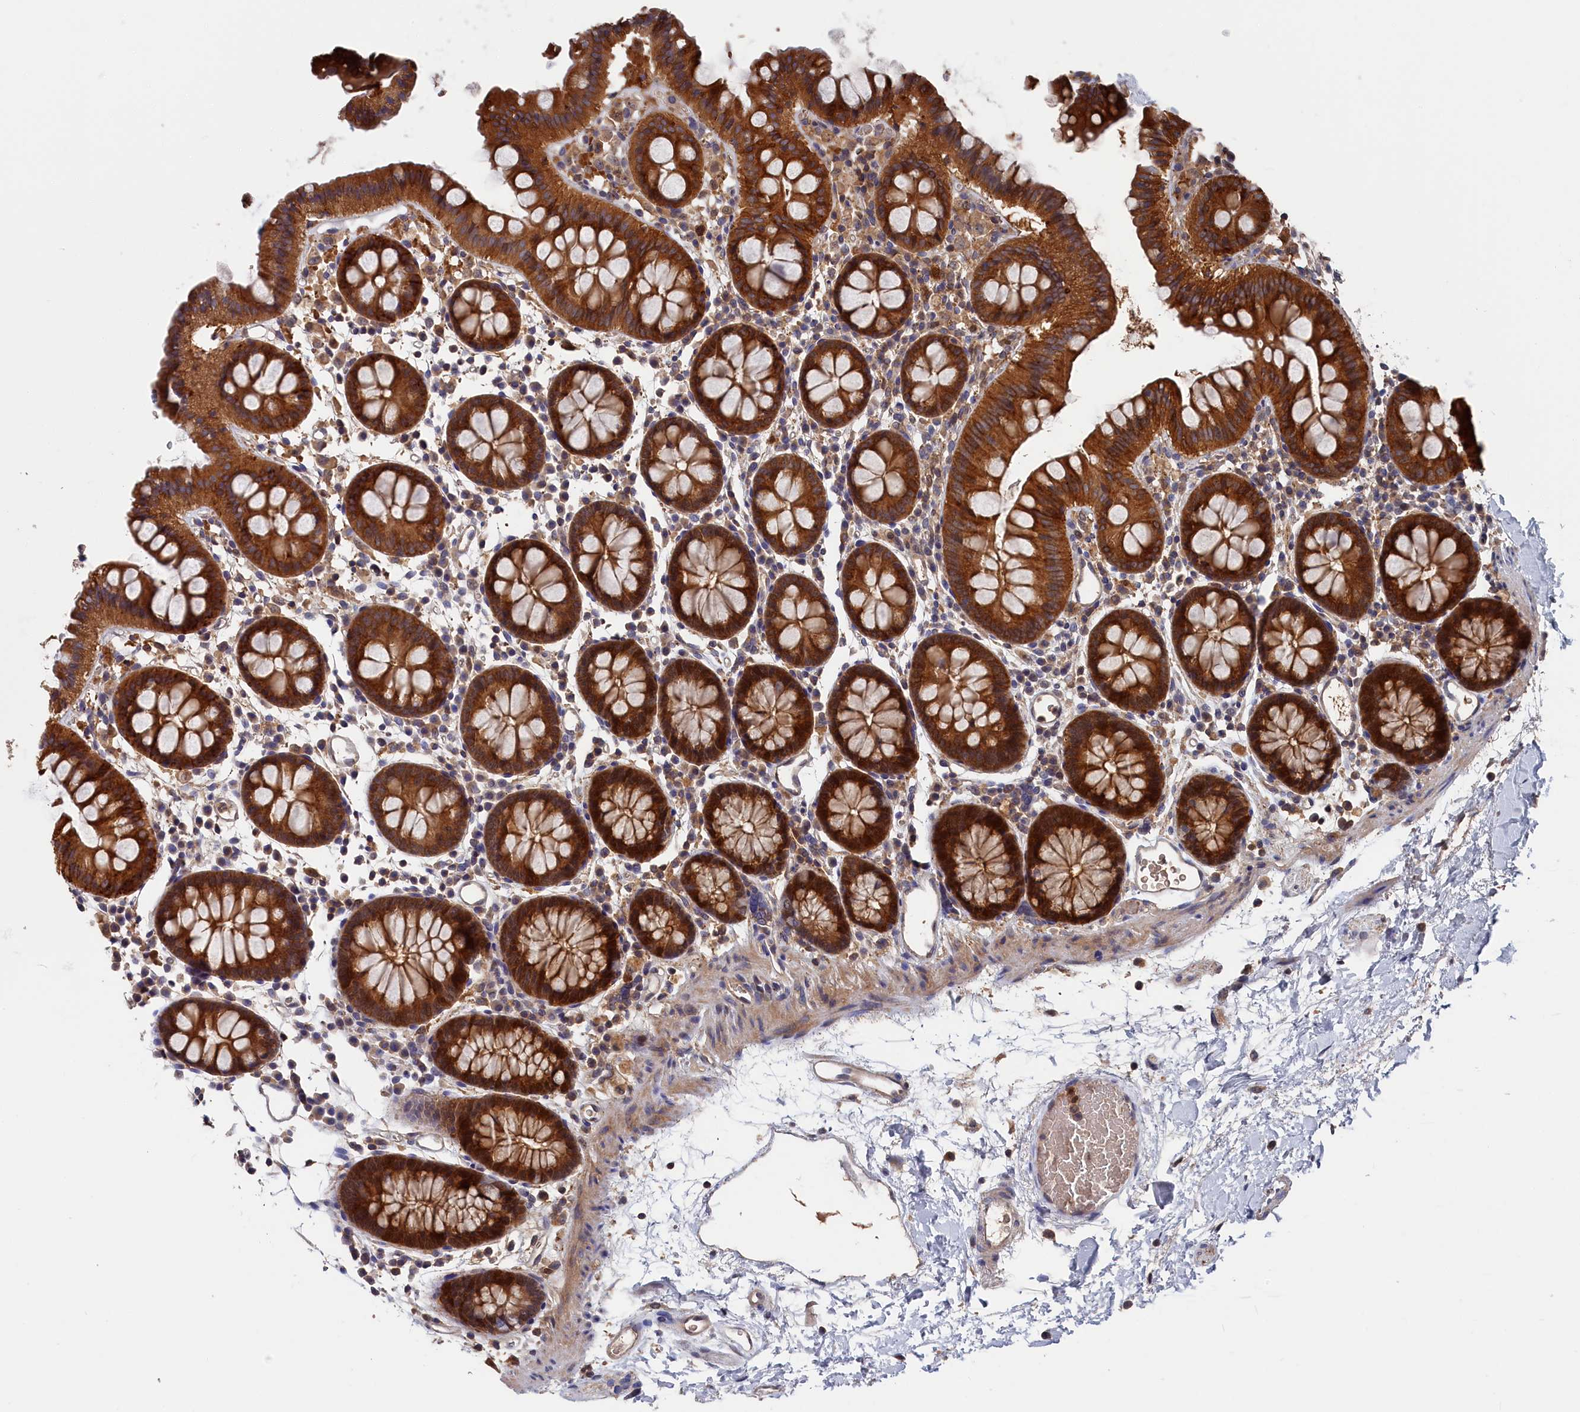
{"staining": {"intensity": "weak", "quantity": "25%-75%", "location": "cytoplasmic/membranous"}, "tissue": "colon", "cell_type": "Endothelial cells", "image_type": "normal", "snomed": [{"axis": "morphology", "description": "Normal tissue, NOS"}, {"axis": "topography", "description": "Colon"}], "caption": "Endothelial cells display weak cytoplasmic/membranous staining in about 25%-75% of cells in normal colon. (Stains: DAB in brown, nuclei in blue, Microscopy: brightfield microscopy at high magnification).", "gene": "RMI2", "patient": {"sex": "male", "age": 75}}